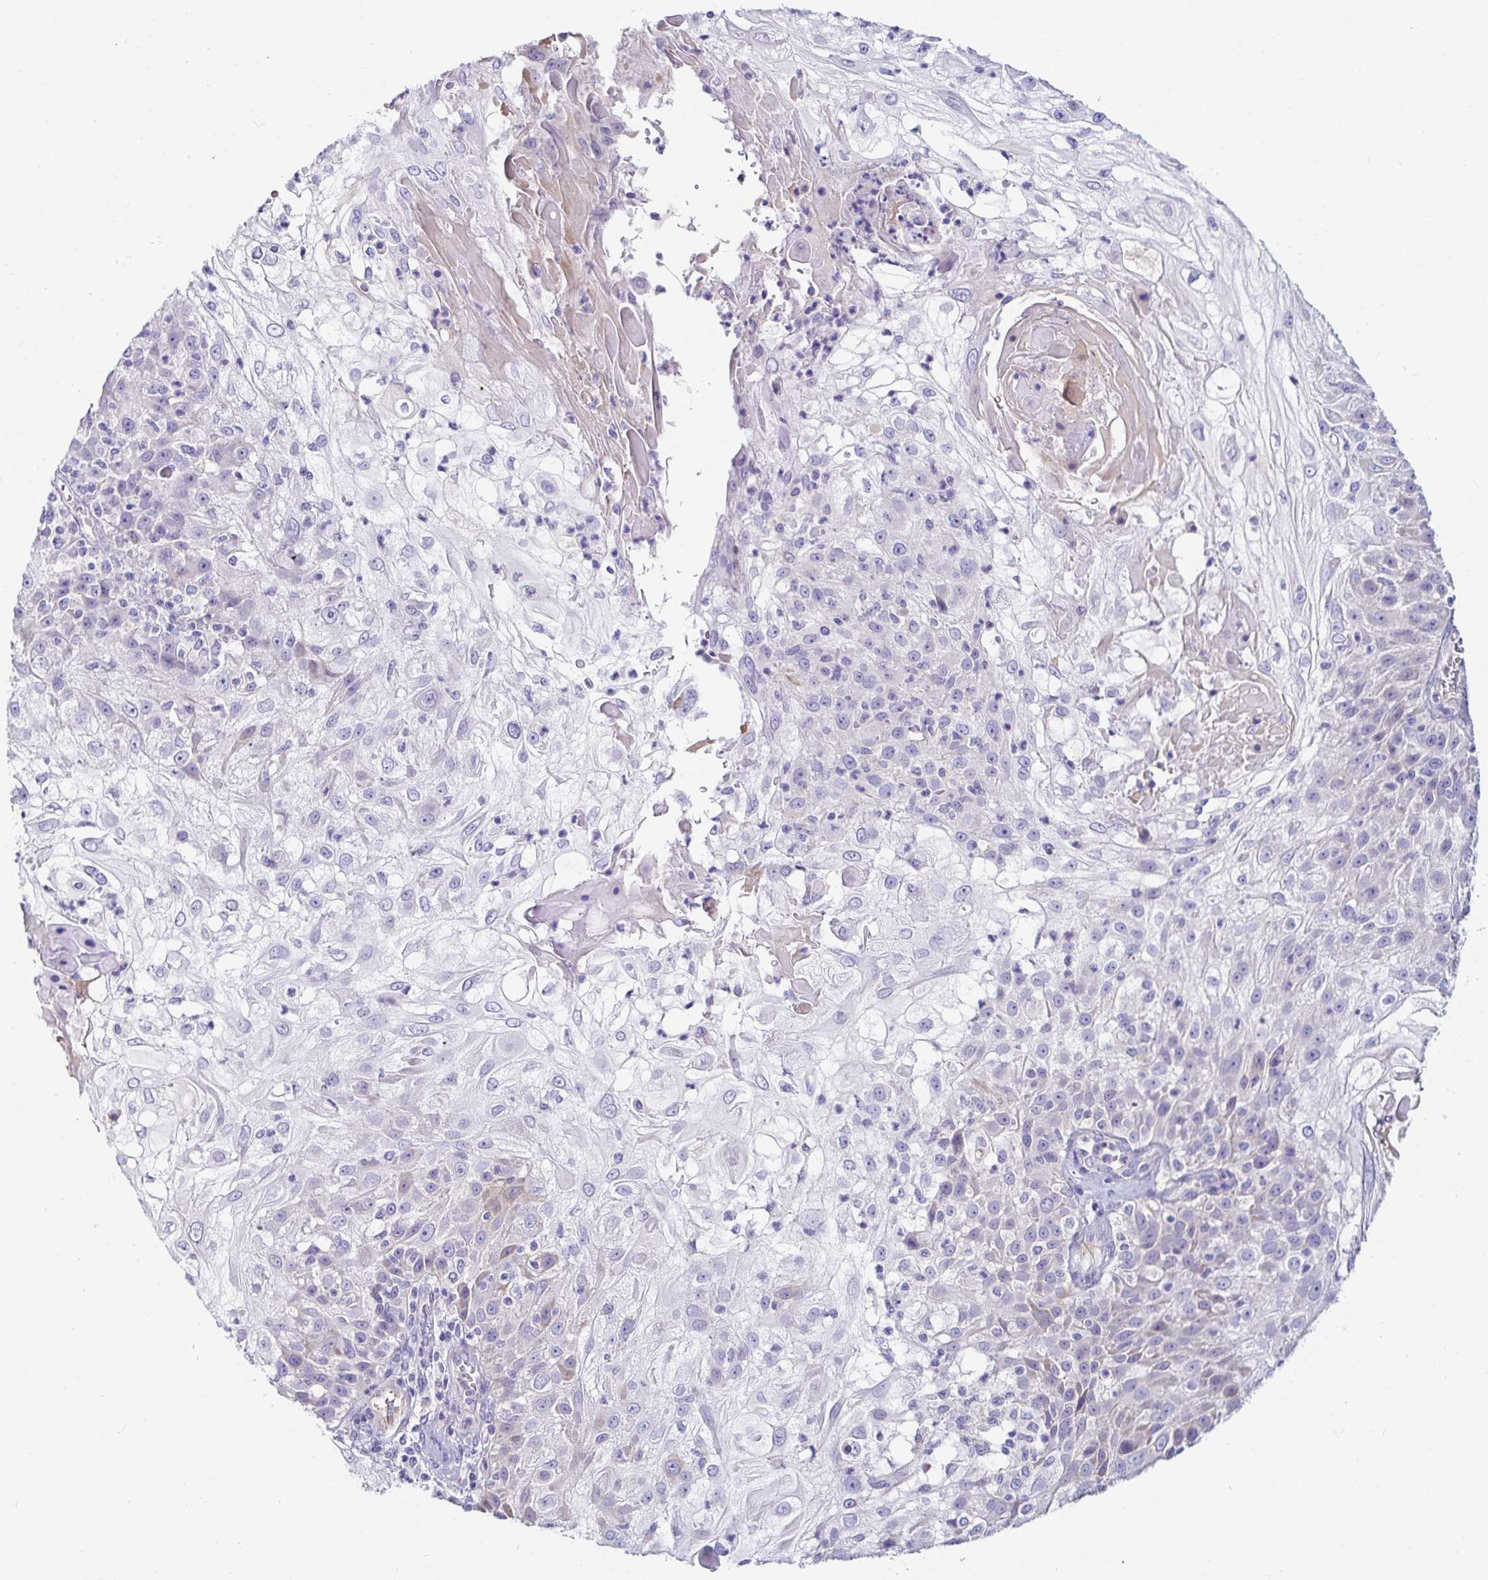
{"staining": {"intensity": "negative", "quantity": "none", "location": "none"}, "tissue": "skin cancer", "cell_type": "Tumor cells", "image_type": "cancer", "snomed": [{"axis": "morphology", "description": "Normal tissue, NOS"}, {"axis": "morphology", "description": "Squamous cell carcinoma, NOS"}, {"axis": "topography", "description": "Skin"}], "caption": "A micrograph of skin cancer (squamous cell carcinoma) stained for a protein shows no brown staining in tumor cells. (DAB IHC, high magnification).", "gene": "C4orf17", "patient": {"sex": "female", "age": 83}}